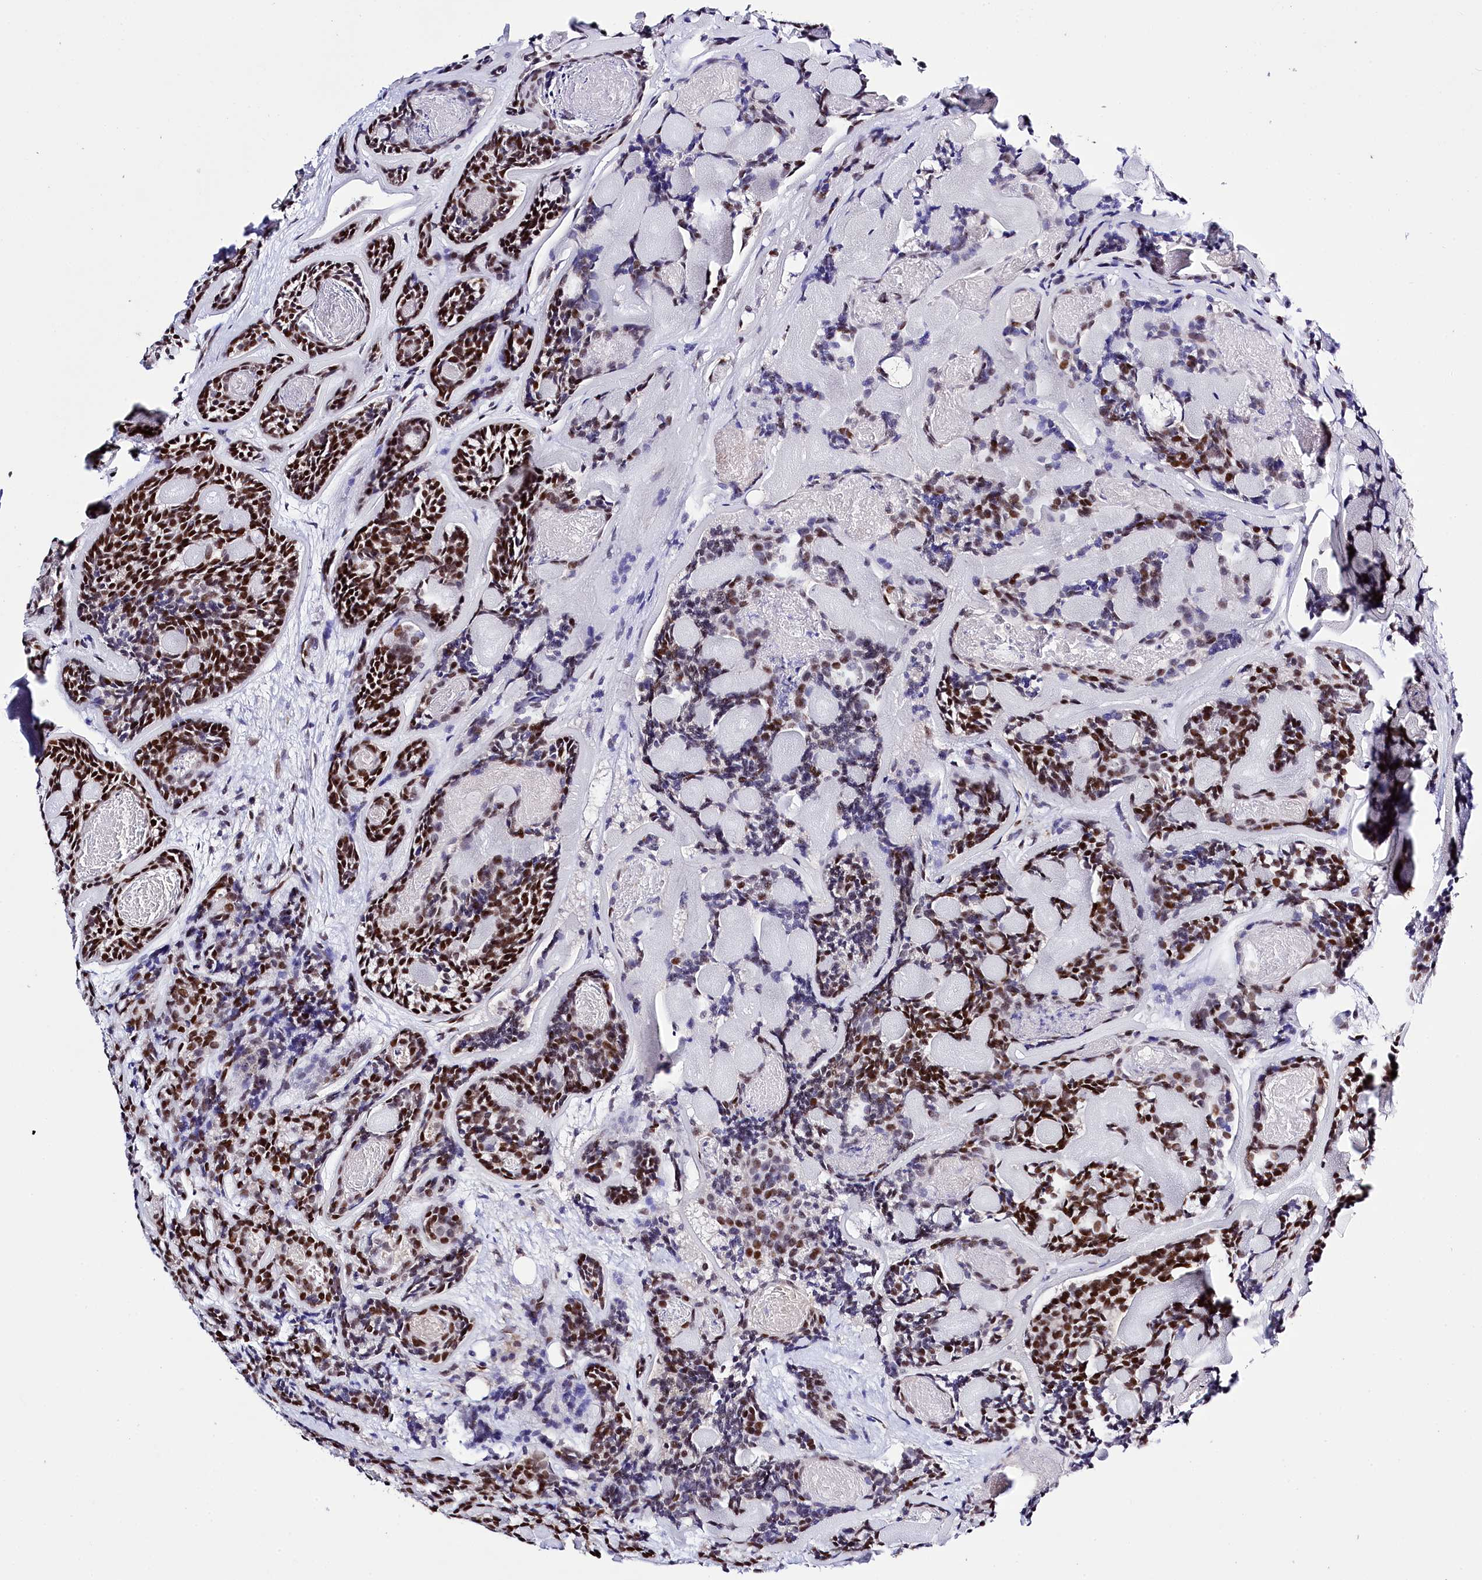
{"staining": {"intensity": "strong", "quantity": ">75%", "location": "nuclear"}, "tissue": "head and neck cancer", "cell_type": "Tumor cells", "image_type": "cancer", "snomed": [{"axis": "morphology", "description": "Adenocarcinoma, NOS"}, {"axis": "topography", "description": "Salivary gland"}, {"axis": "topography", "description": "Head-Neck"}], "caption": "IHC of adenocarcinoma (head and neck) shows high levels of strong nuclear positivity in about >75% of tumor cells.", "gene": "SPATS2", "patient": {"sex": "female", "age": 63}}